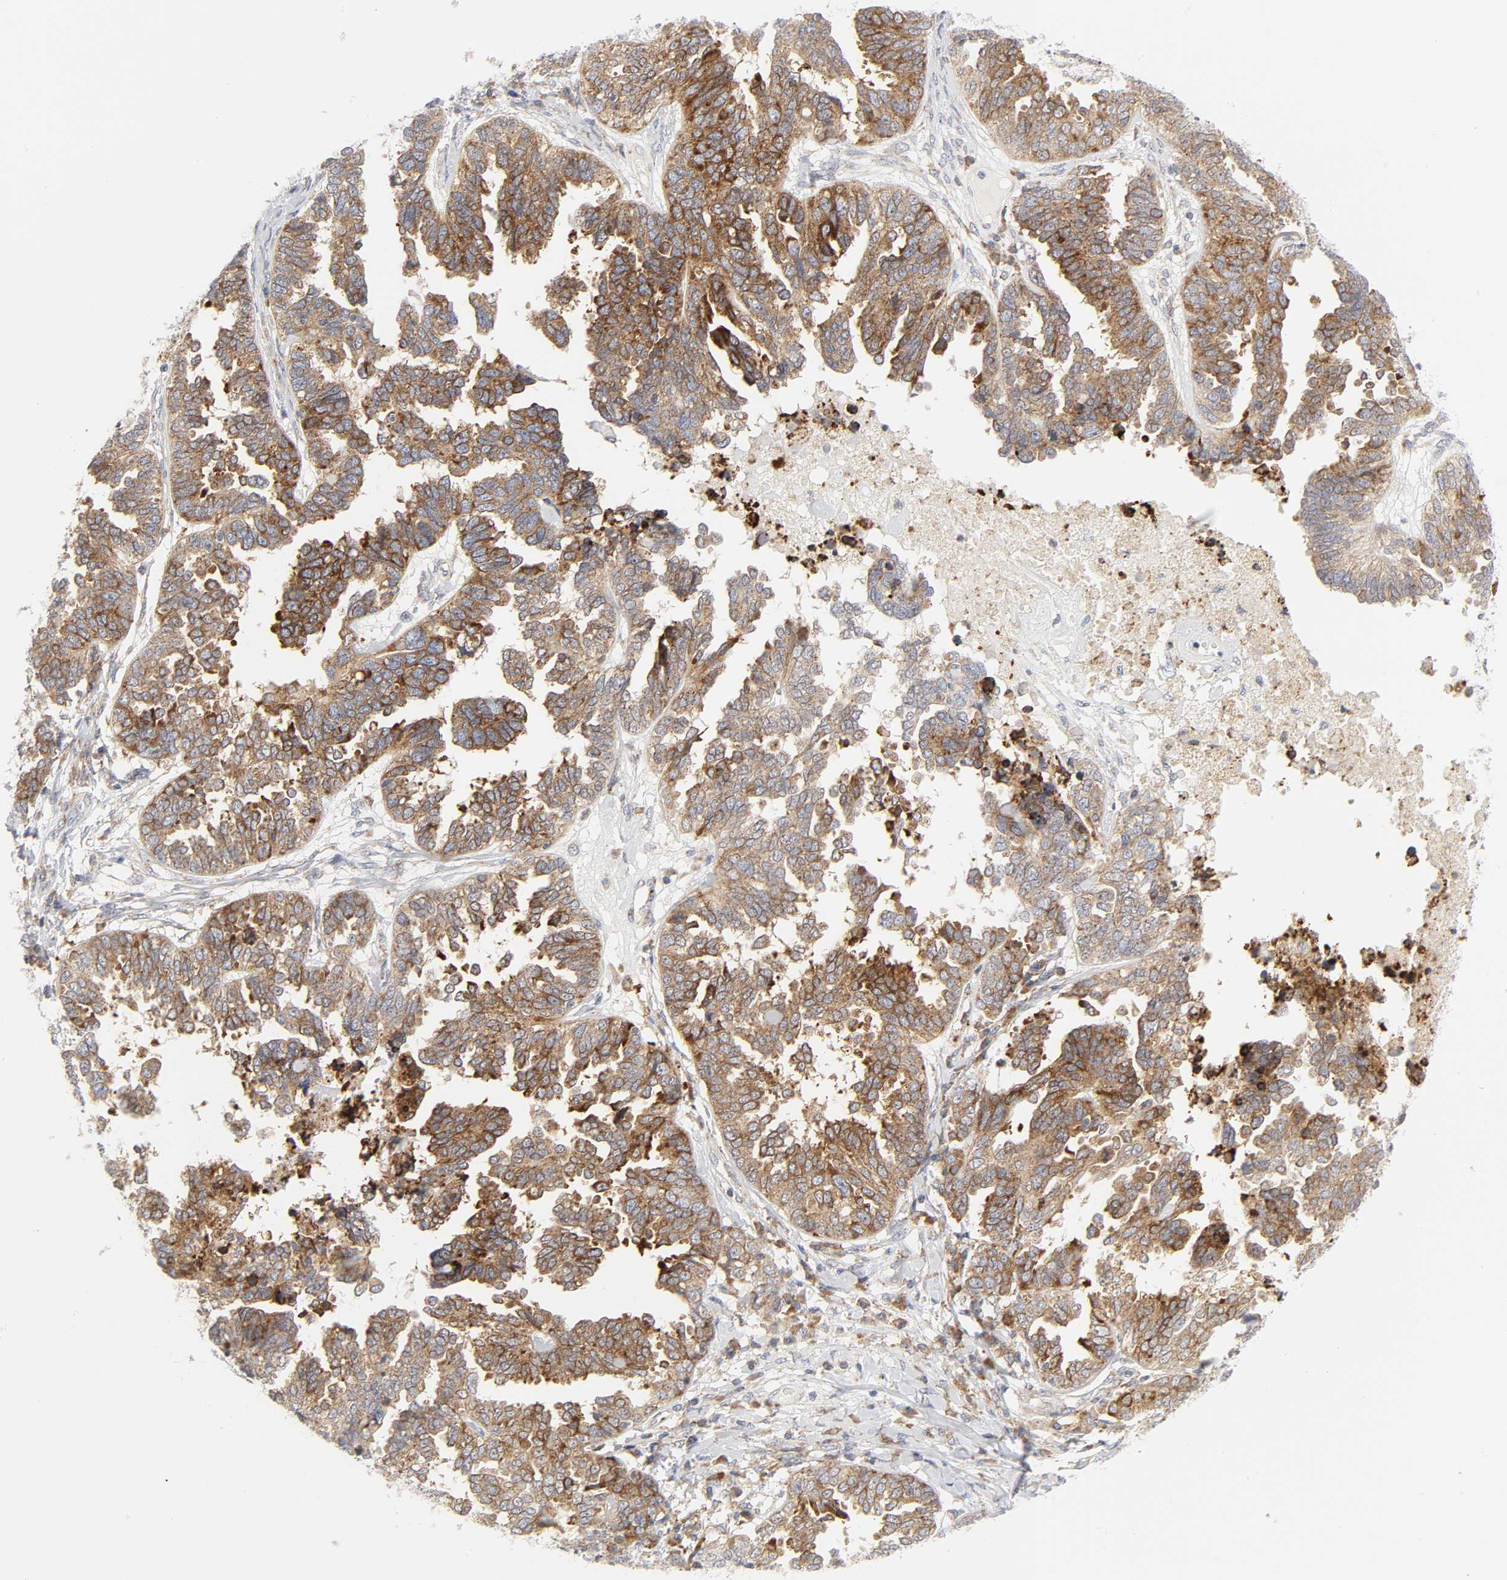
{"staining": {"intensity": "moderate", "quantity": ">75%", "location": "cytoplasmic/membranous"}, "tissue": "ovarian cancer", "cell_type": "Tumor cells", "image_type": "cancer", "snomed": [{"axis": "morphology", "description": "Cystadenocarcinoma, serous, NOS"}, {"axis": "topography", "description": "Ovary"}], "caption": "Protein staining of serous cystadenocarcinoma (ovarian) tissue displays moderate cytoplasmic/membranous positivity in about >75% of tumor cells. The staining is performed using DAB (3,3'-diaminobenzidine) brown chromogen to label protein expression. The nuclei are counter-stained blue using hematoxylin.", "gene": "LRP6", "patient": {"sex": "female", "age": 82}}